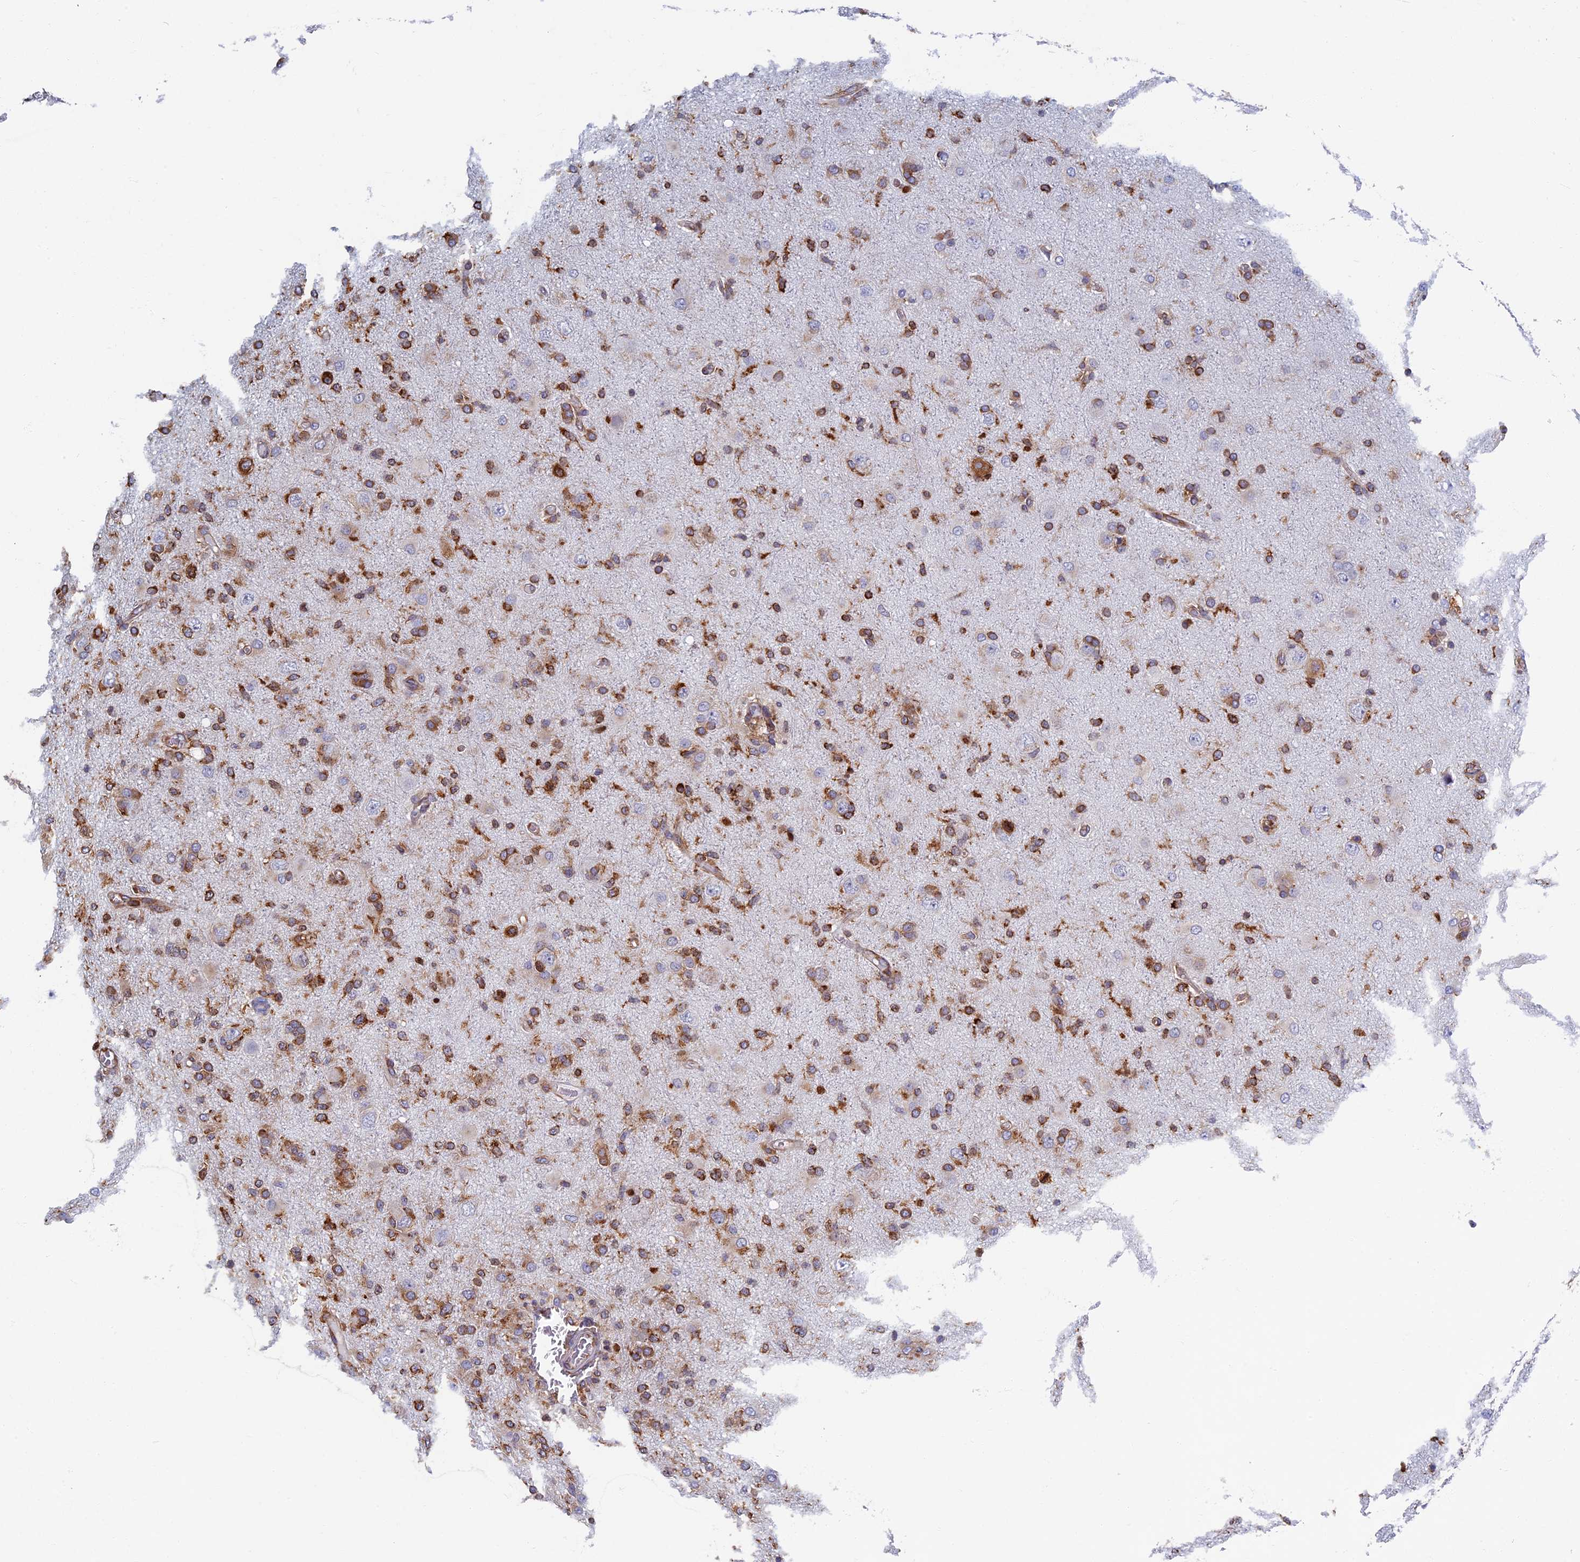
{"staining": {"intensity": "strong", "quantity": "<25%", "location": "cytoplasmic/membranous"}, "tissue": "glioma", "cell_type": "Tumor cells", "image_type": "cancer", "snomed": [{"axis": "morphology", "description": "Glioma, malignant, High grade"}, {"axis": "topography", "description": "Brain"}], "caption": "Immunohistochemical staining of human malignant high-grade glioma reveals medium levels of strong cytoplasmic/membranous staining in about <25% of tumor cells. (DAB (3,3'-diaminobenzidine) = brown stain, brightfield microscopy at high magnification).", "gene": "YBX1", "patient": {"sex": "female", "age": 57}}